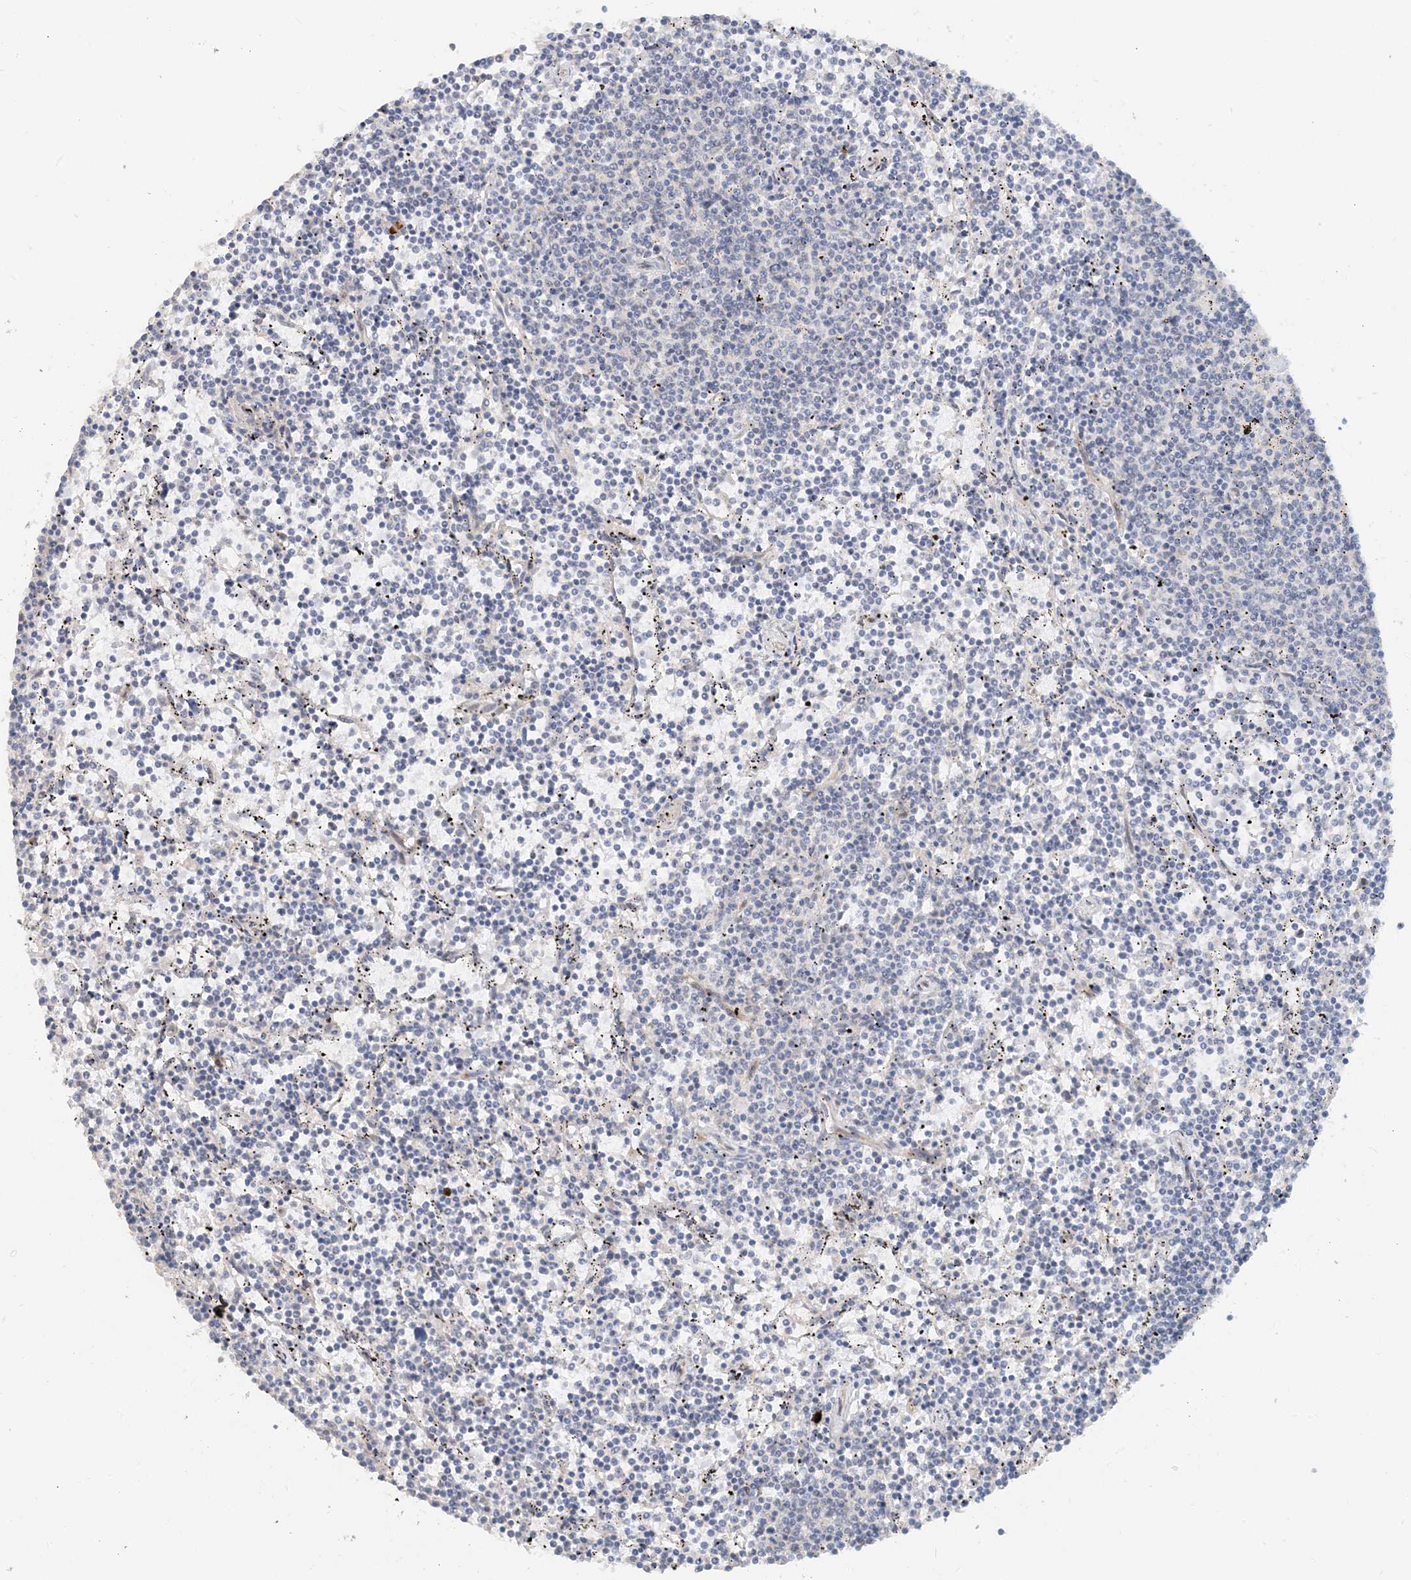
{"staining": {"intensity": "negative", "quantity": "none", "location": "none"}, "tissue": "lymphoma", "cell_type": "Tumor cells", "image_type": "cancer", "snomed": [{"axis": "morphology", "description": "Malignant lymphoma, non-Hodgkin's type, Low grade"}, {"axis": "topography", "description": "Spleen"}], "caption": "The micrograph displays no staining of tumor cells in low-grade malignant lymphoma, non-Hodgkin's type. (DAB IHC visualized using brightfield microscopy, high magnification).", "gene": "ZCCHC4", "patient": {"sex": "female", "age": 50}}